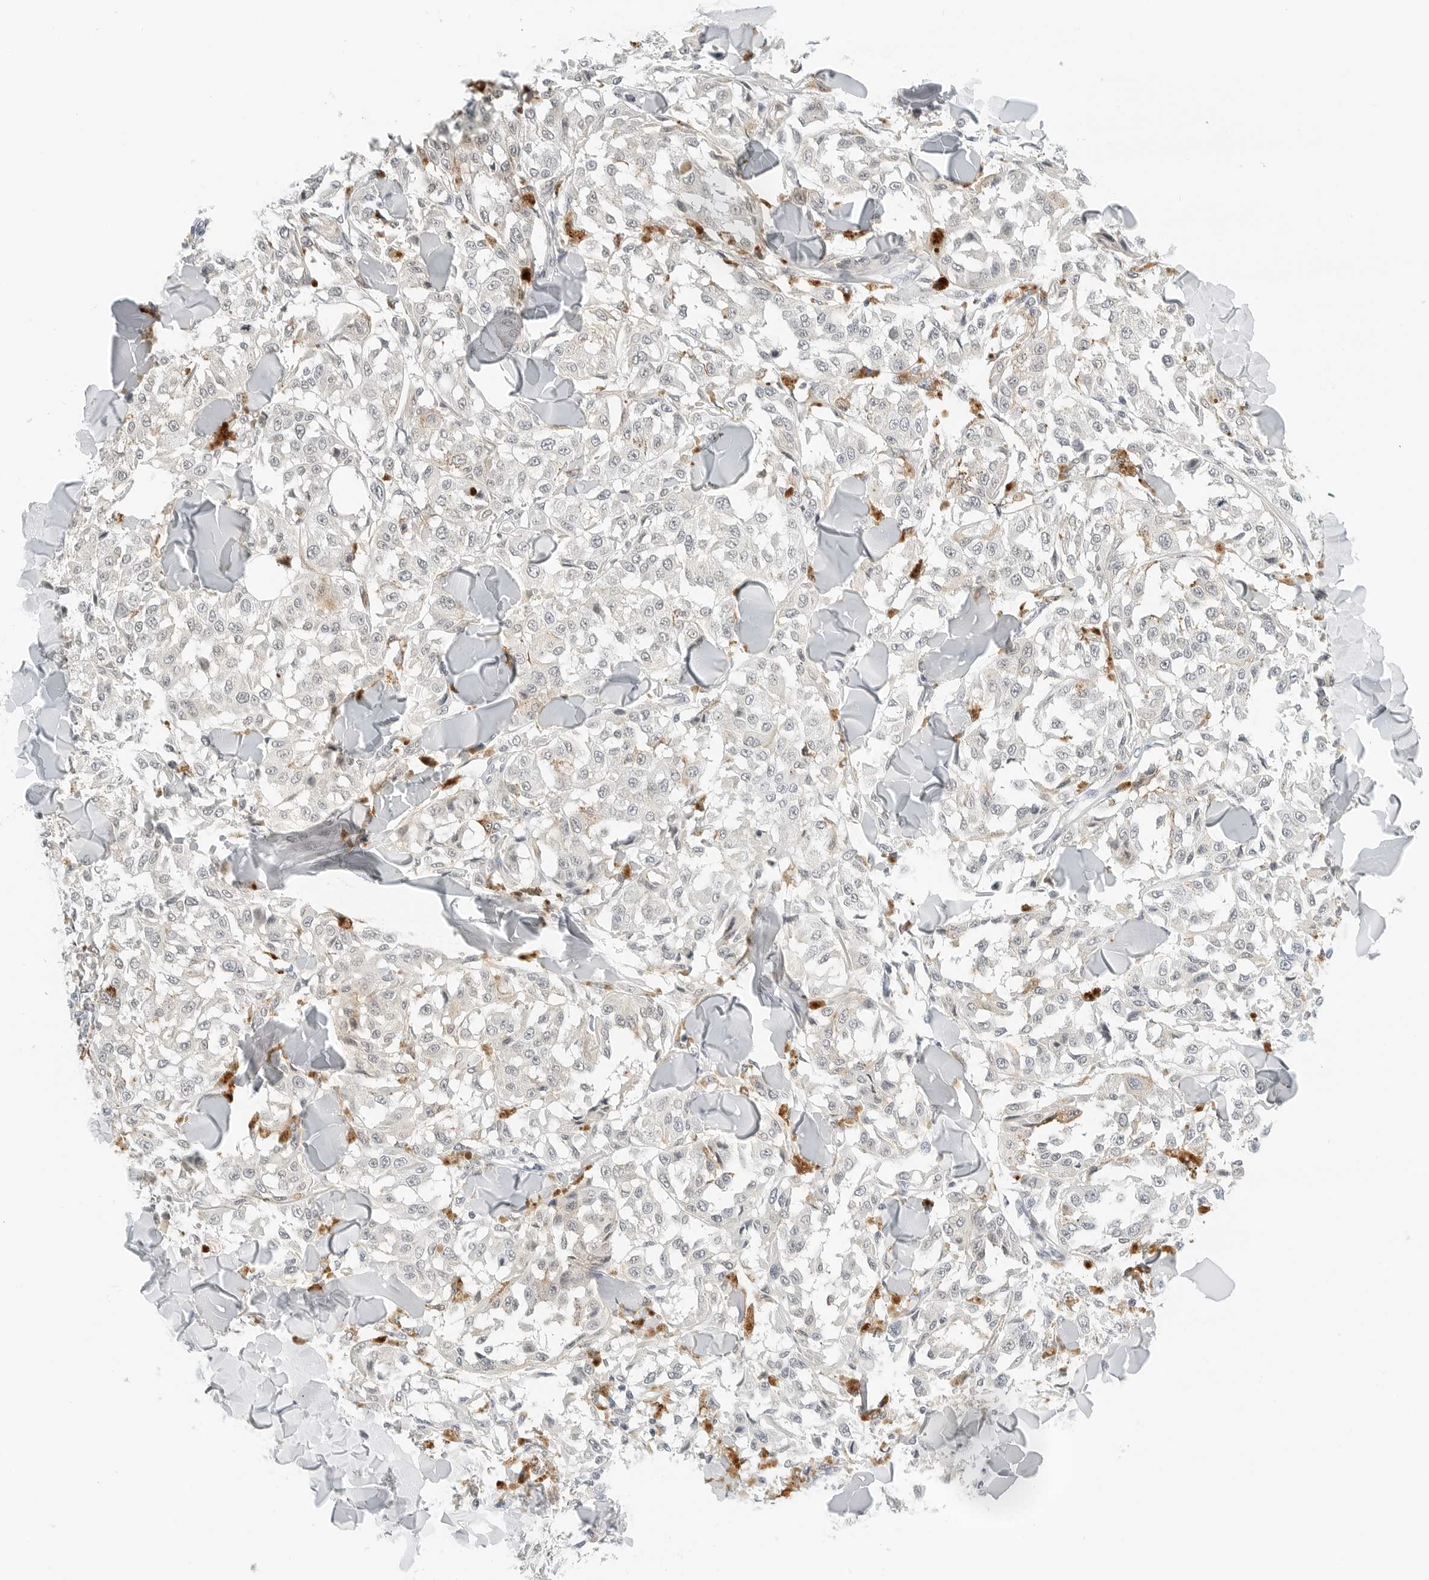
{"staining": {"intensity": "weak", "quantity": "25%-75%", "location": "nuclear"}, "tissue": "melanoma", "cell_type": "Tumor cells", "image_type": "cancer", "snomed": [{"axis": "morphology", "description": "Malignant melanoma, NOS"}, {"axis": "topography", "description": "Skin"}], "caption": "Melanoma tissue displays weak nuclear positivity in about 25%-75% of tumor cells Nuclei are stained in blue.", "gene": "NEO1", "patient": {"sex": "female", "age": 64}}